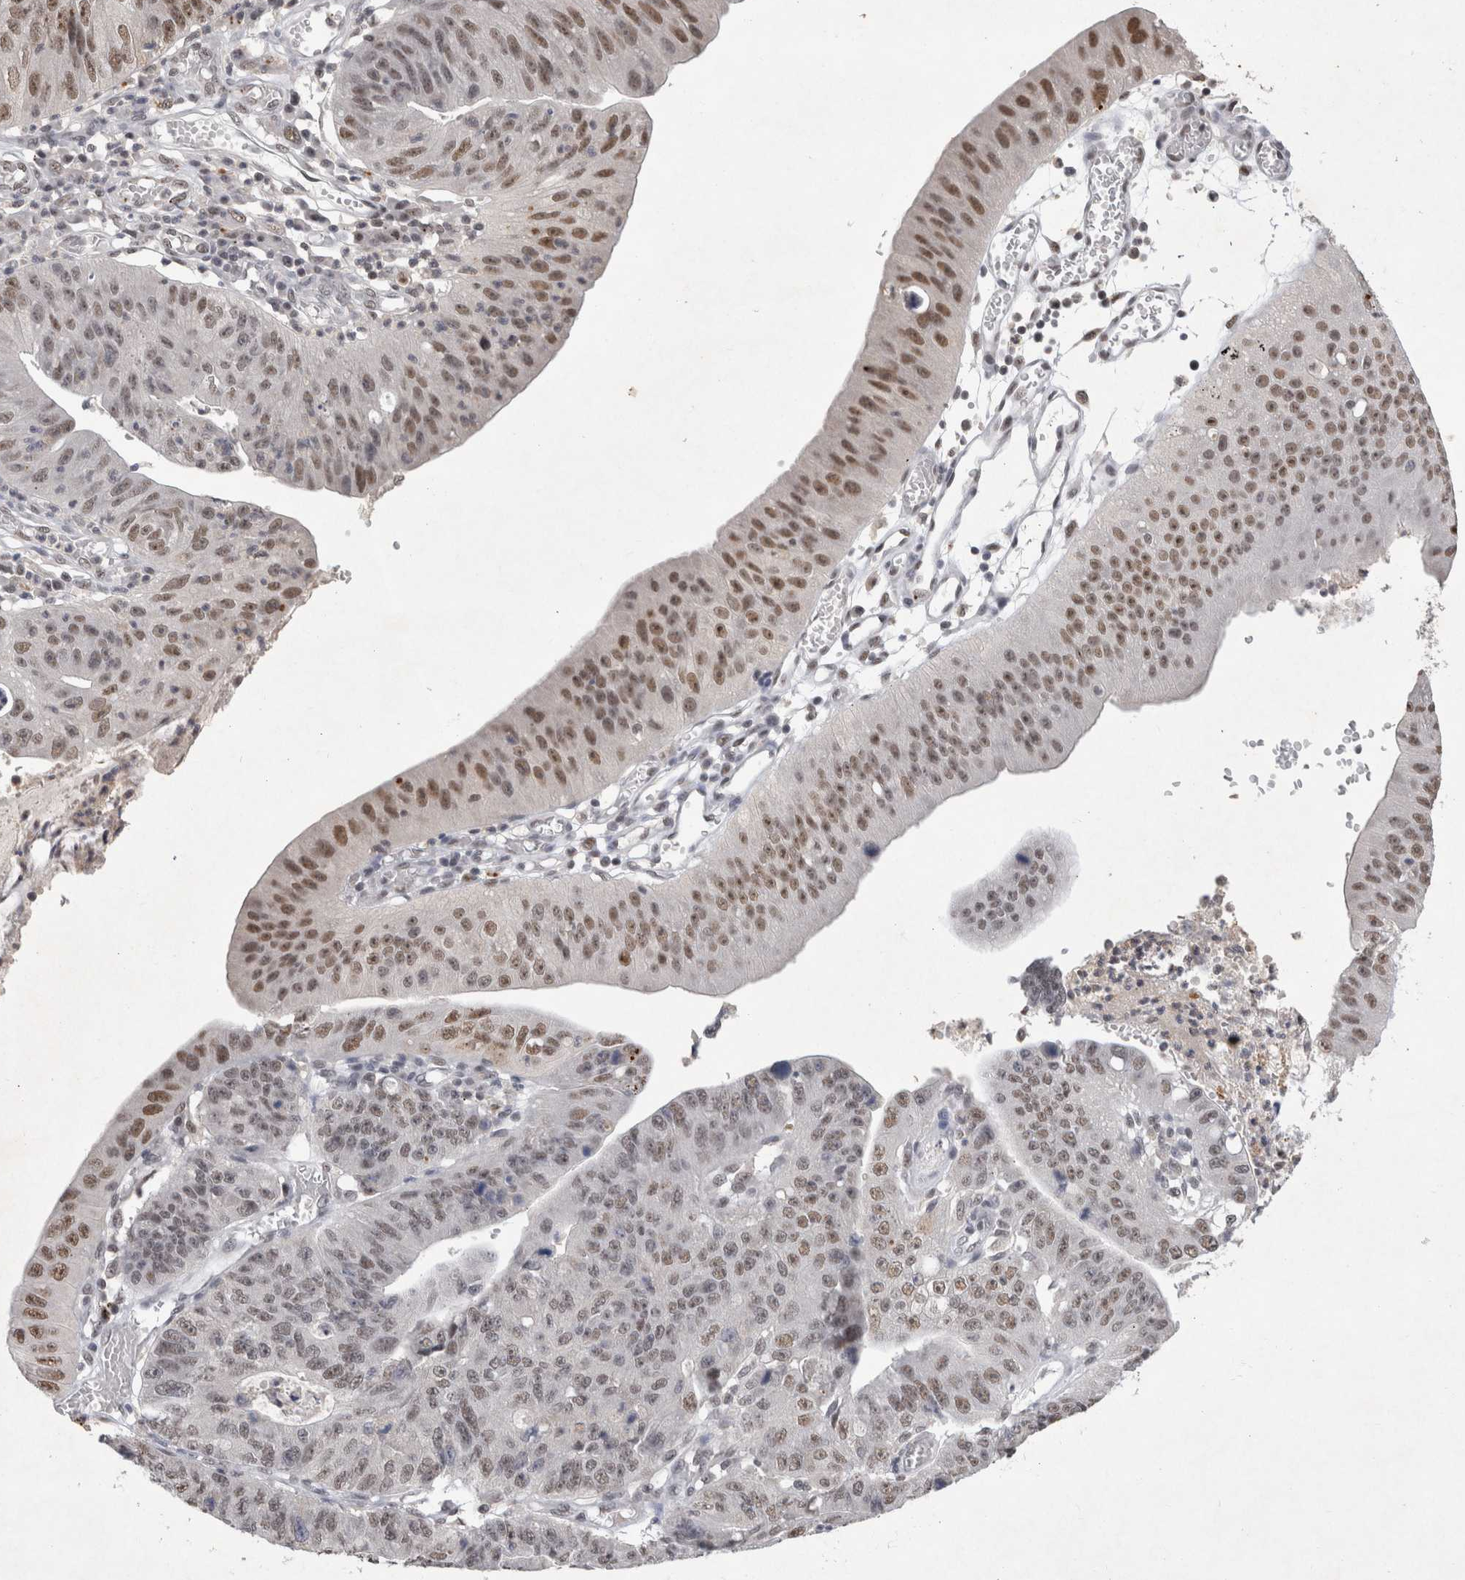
{"staining": {"intensity": "moderate", "quantity": "25%-75%", "location": "nuclear"}, "tissue": "stomach cancer", "cell_type": "Tumor cells", "image_type": "cancer", "snomed": [{"axis": "morphology", "description": "Adenocarcinoma, NOS"}, {"axis": "topography", "description": "Stomach"}], "caption": "Immunohistochemistry (IHC) staining of adenocarcinoma (stomach), which demonstrates medium levels of moderate nuclear positivity in about 25%-75% of tumor cells indicating moderate nuclear protein positivity. The staining was performed using DAB (brown) for protein detection and nuclei were counterstained in hematoxylin (blue).", "gene": "XRCC5", "patient": {"sex": "male", "age": 59}}